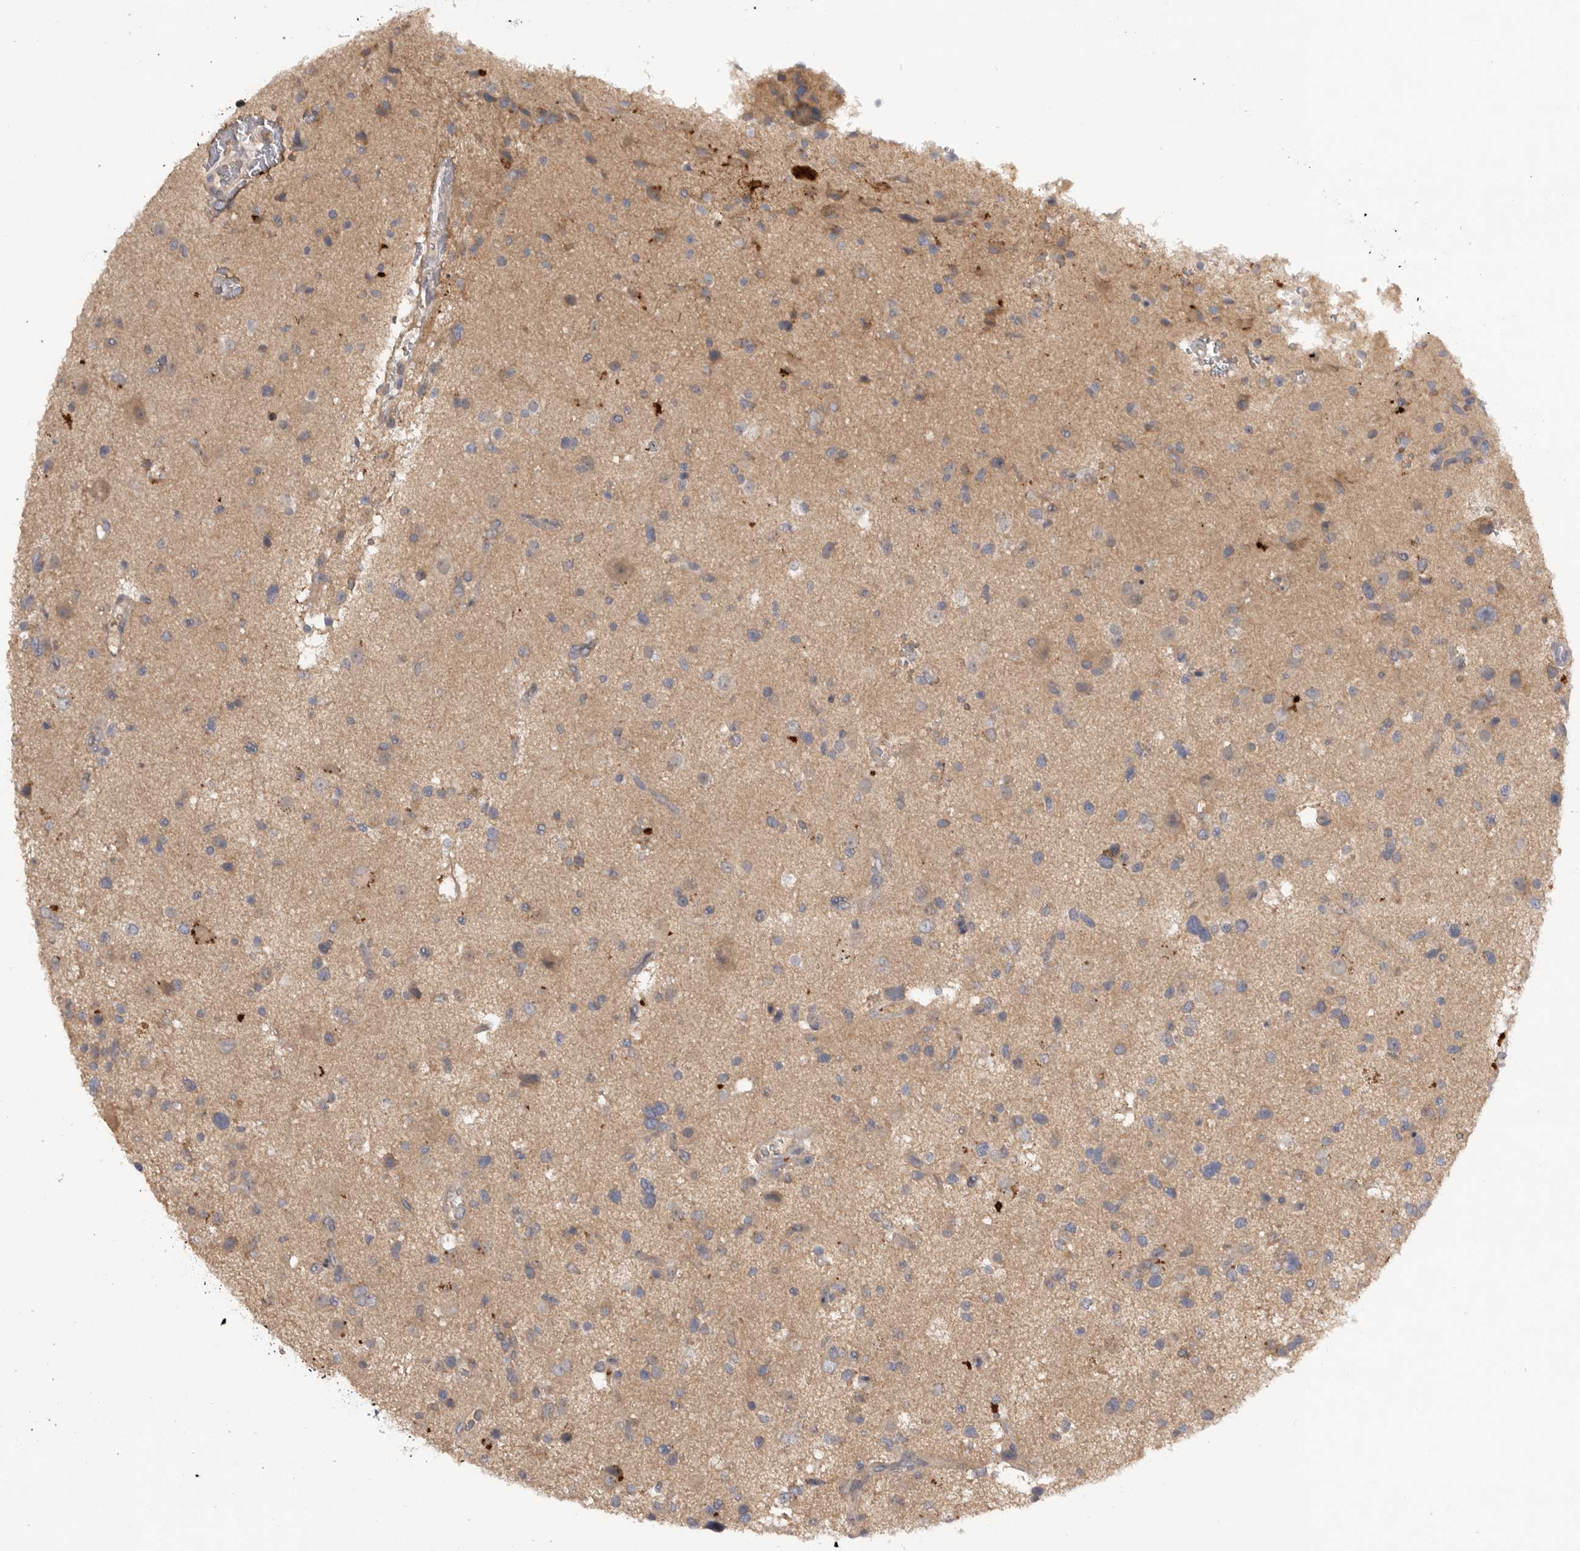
{"staining": {"intensity": "weak", "quantity": "<25%", "location": "cytoplasmic/membranous"}, "tissue": "glioma", "cell_type": "Tumor cells", "image_type": "cancer", "snomed": [{"axis": "morphology", "description": "Glioma, malignant, High grade"}, {"axis": "topography", "description": "Brain"}], "caption": "Micrograph shows no significant protein expression in tumor cells of high-grade glioma (malignant).", "gene": "DHDDS", "patient": {"sex": "male", "age": 33}}